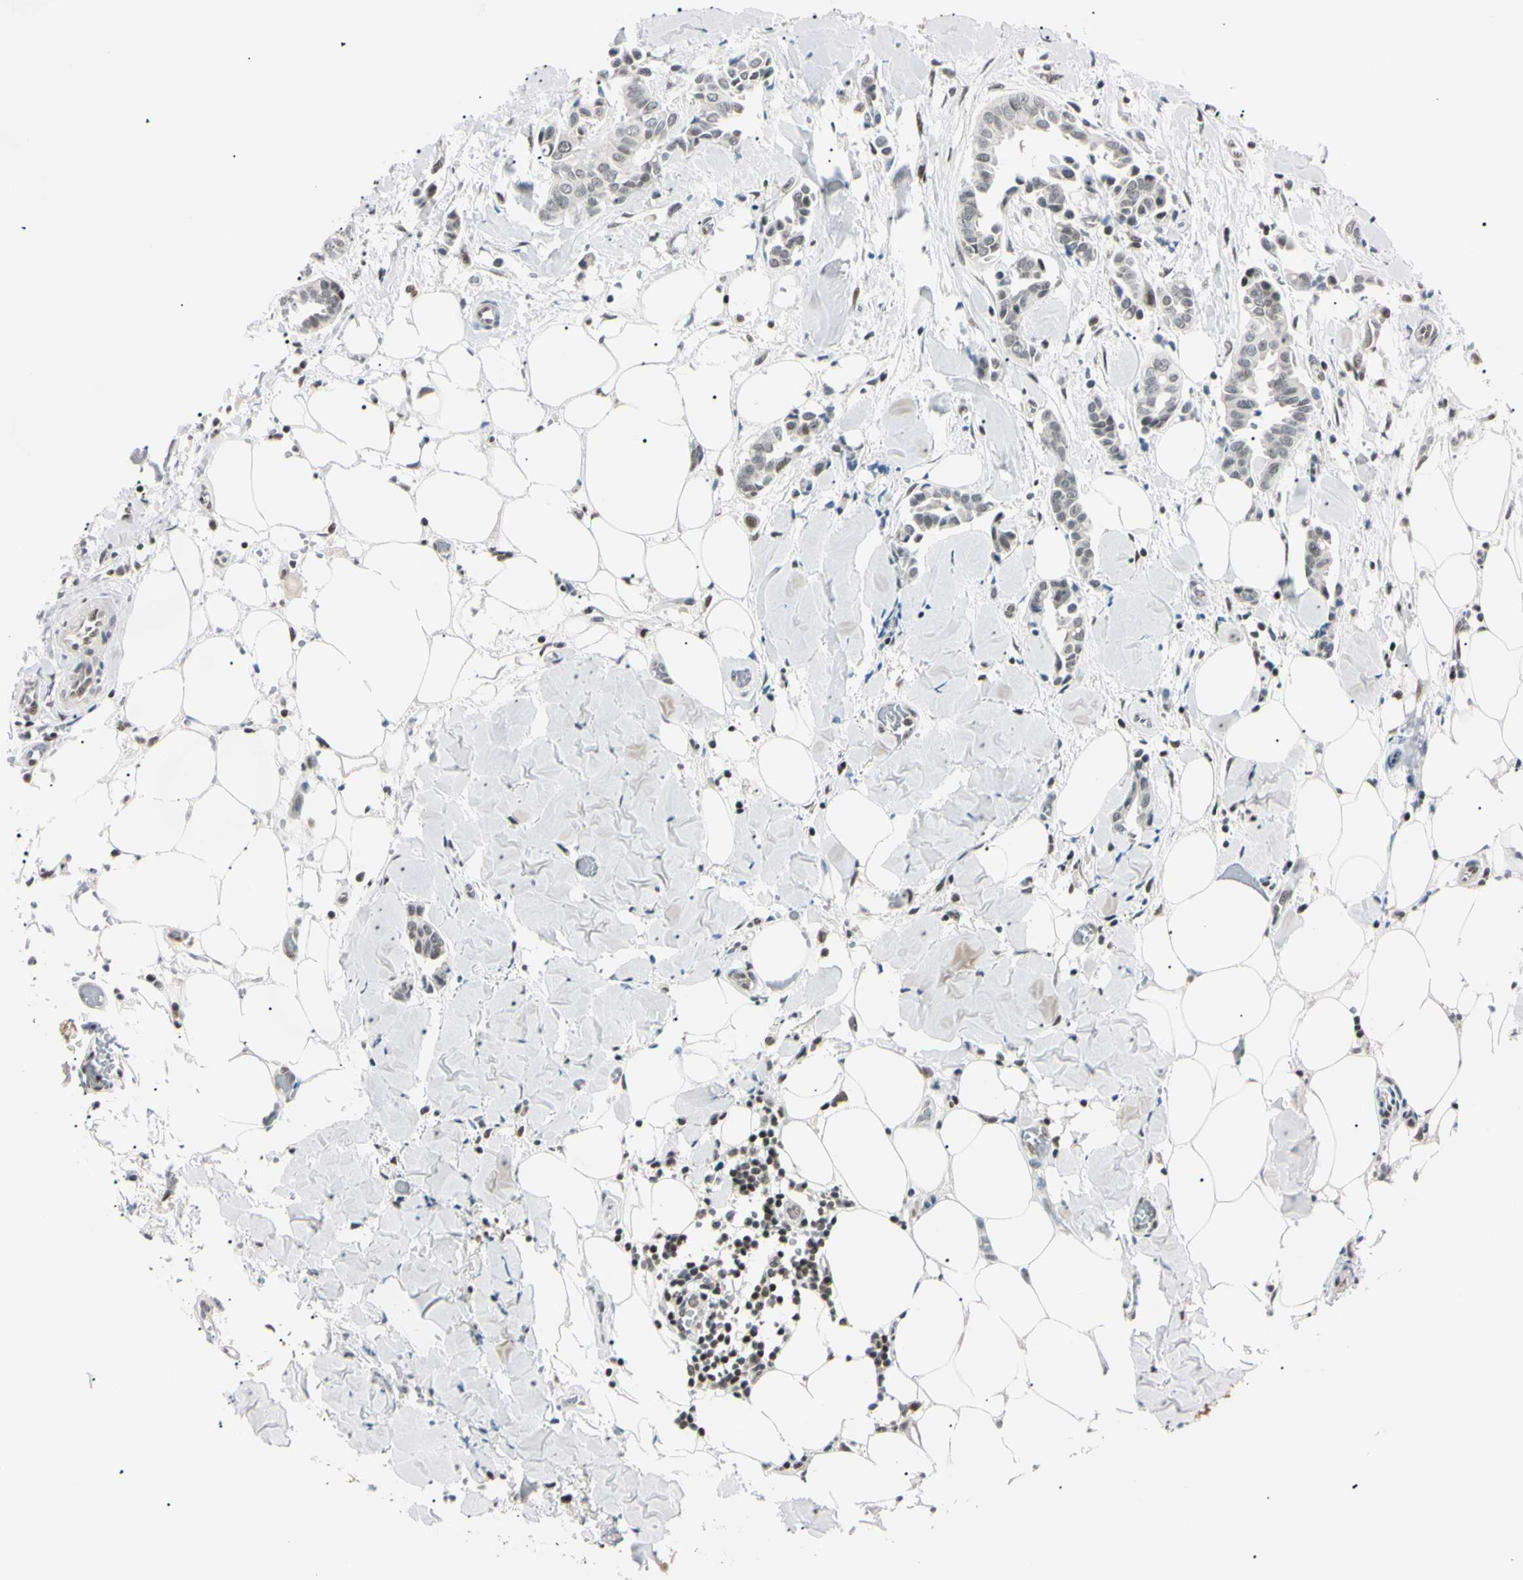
{"staining": {"intensity": "negative", "quantity": "none", "location": "none"}, "tissue": "head and neck cancer", "cell_type": "Tumor cells", "image_type": "cancer", "snomed": [{"axis": "morphology", "description": "Adenocarcinoma, NOS"}, {"axis": "topography", "description": "Salivary gland"}, {"axis": "topography", "description": "Head-Neck"}], "caption": "This is an immunohistochemistry image of adenocarcinoma (head and neck). There is no positivity in tumor cells.", "gene": "C1orf174", "patient": {"sex": "female", "age": 59}}